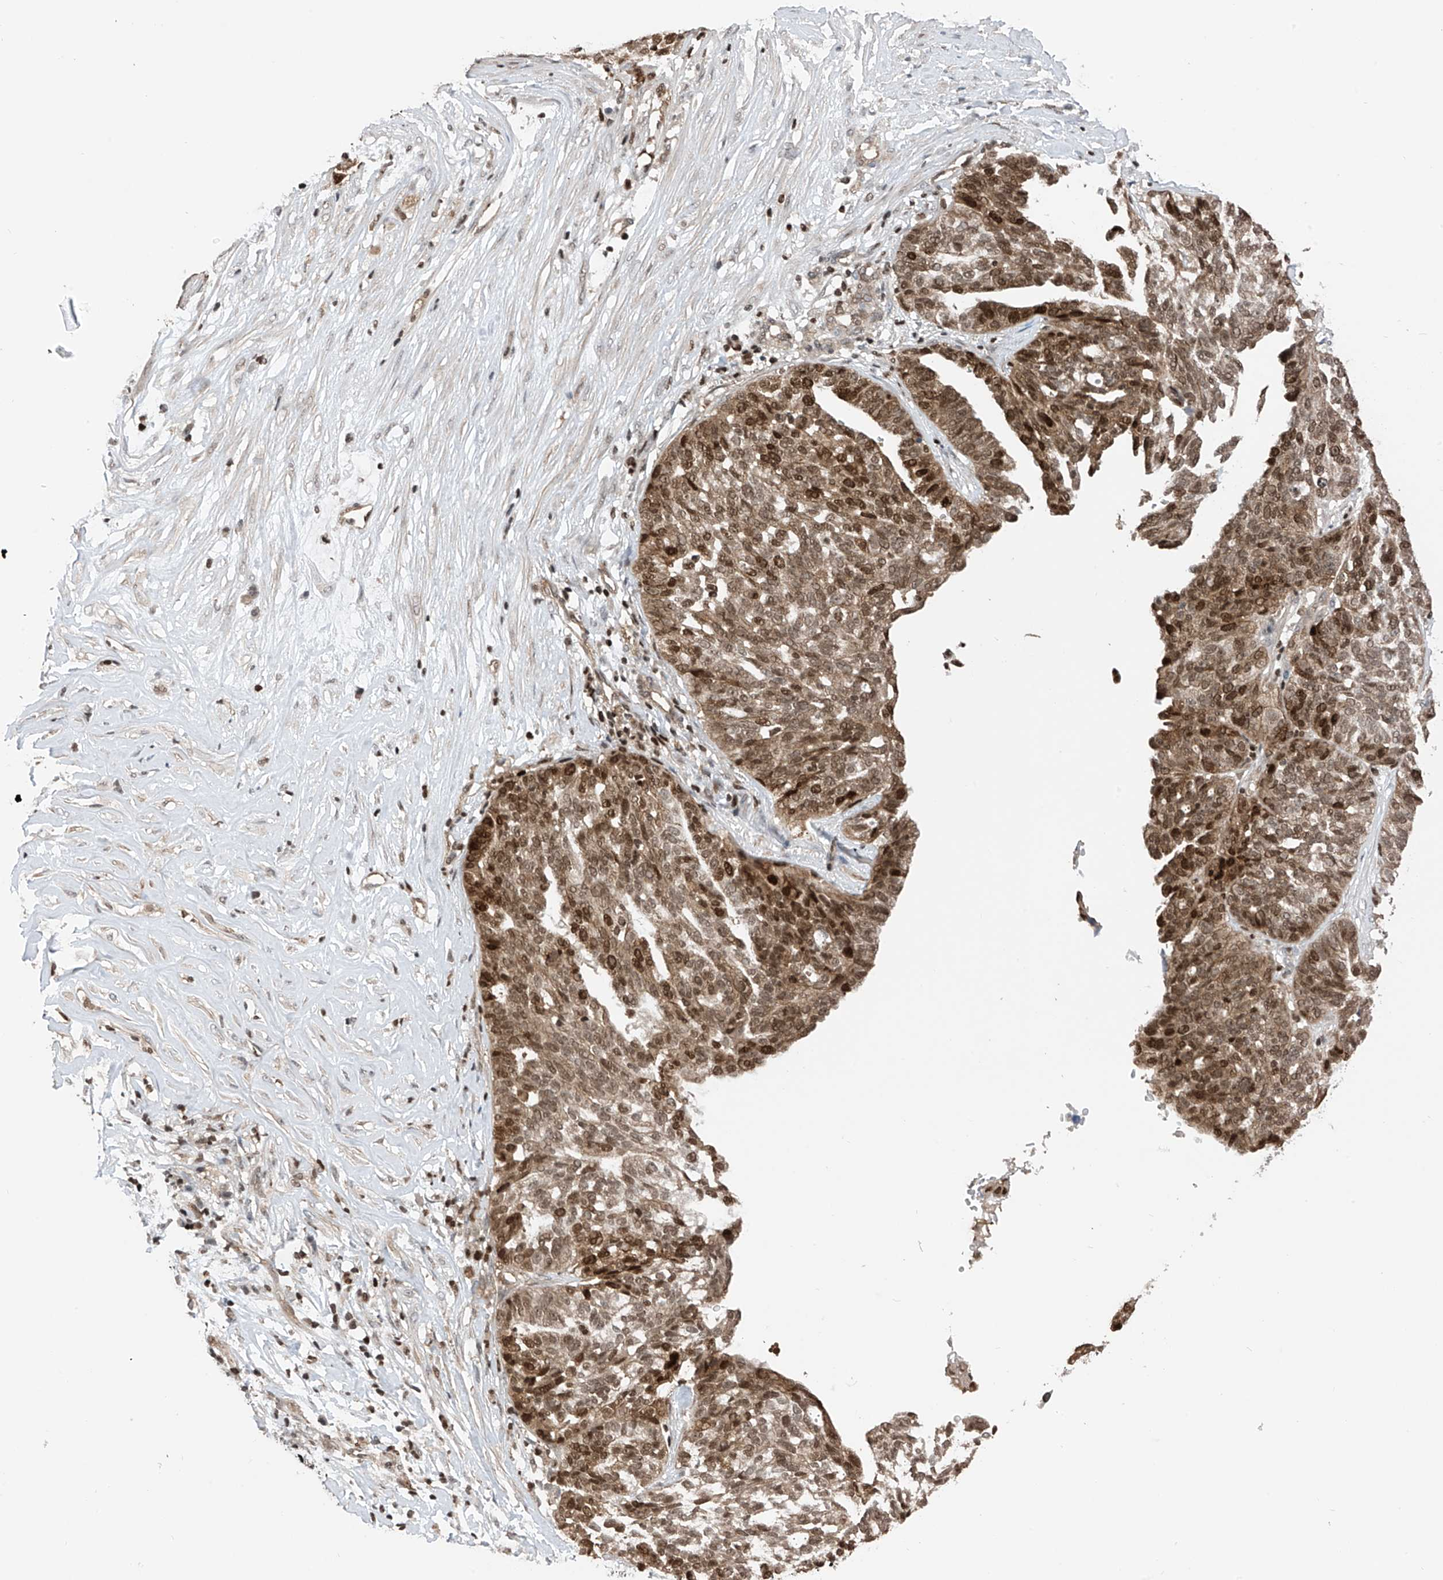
{"staining": {"intensity": "strong", "quantity": "25%-75%", "location": "cytoplasmic/membranous,nuclear"}, "tissue": "ovarian cancer", "cell_type": "Tumor cells", "image_type": "cancer", "snomed": [{"axis": "morphology", "description": "Cystadenocarcinoma, serous, NOS"}, {"axis": "topography", "description": "Ovary"}], "caption": "Ovarian serous cystadenocarcinoma was stained to show a protein in brown. There is high levels of strong cytoplasmic/membranous and nuclear positivity in about 25%-75% of tumor cells.", "gene": "DNAJC9", "patient": {"sex": "female", "age": 59}}